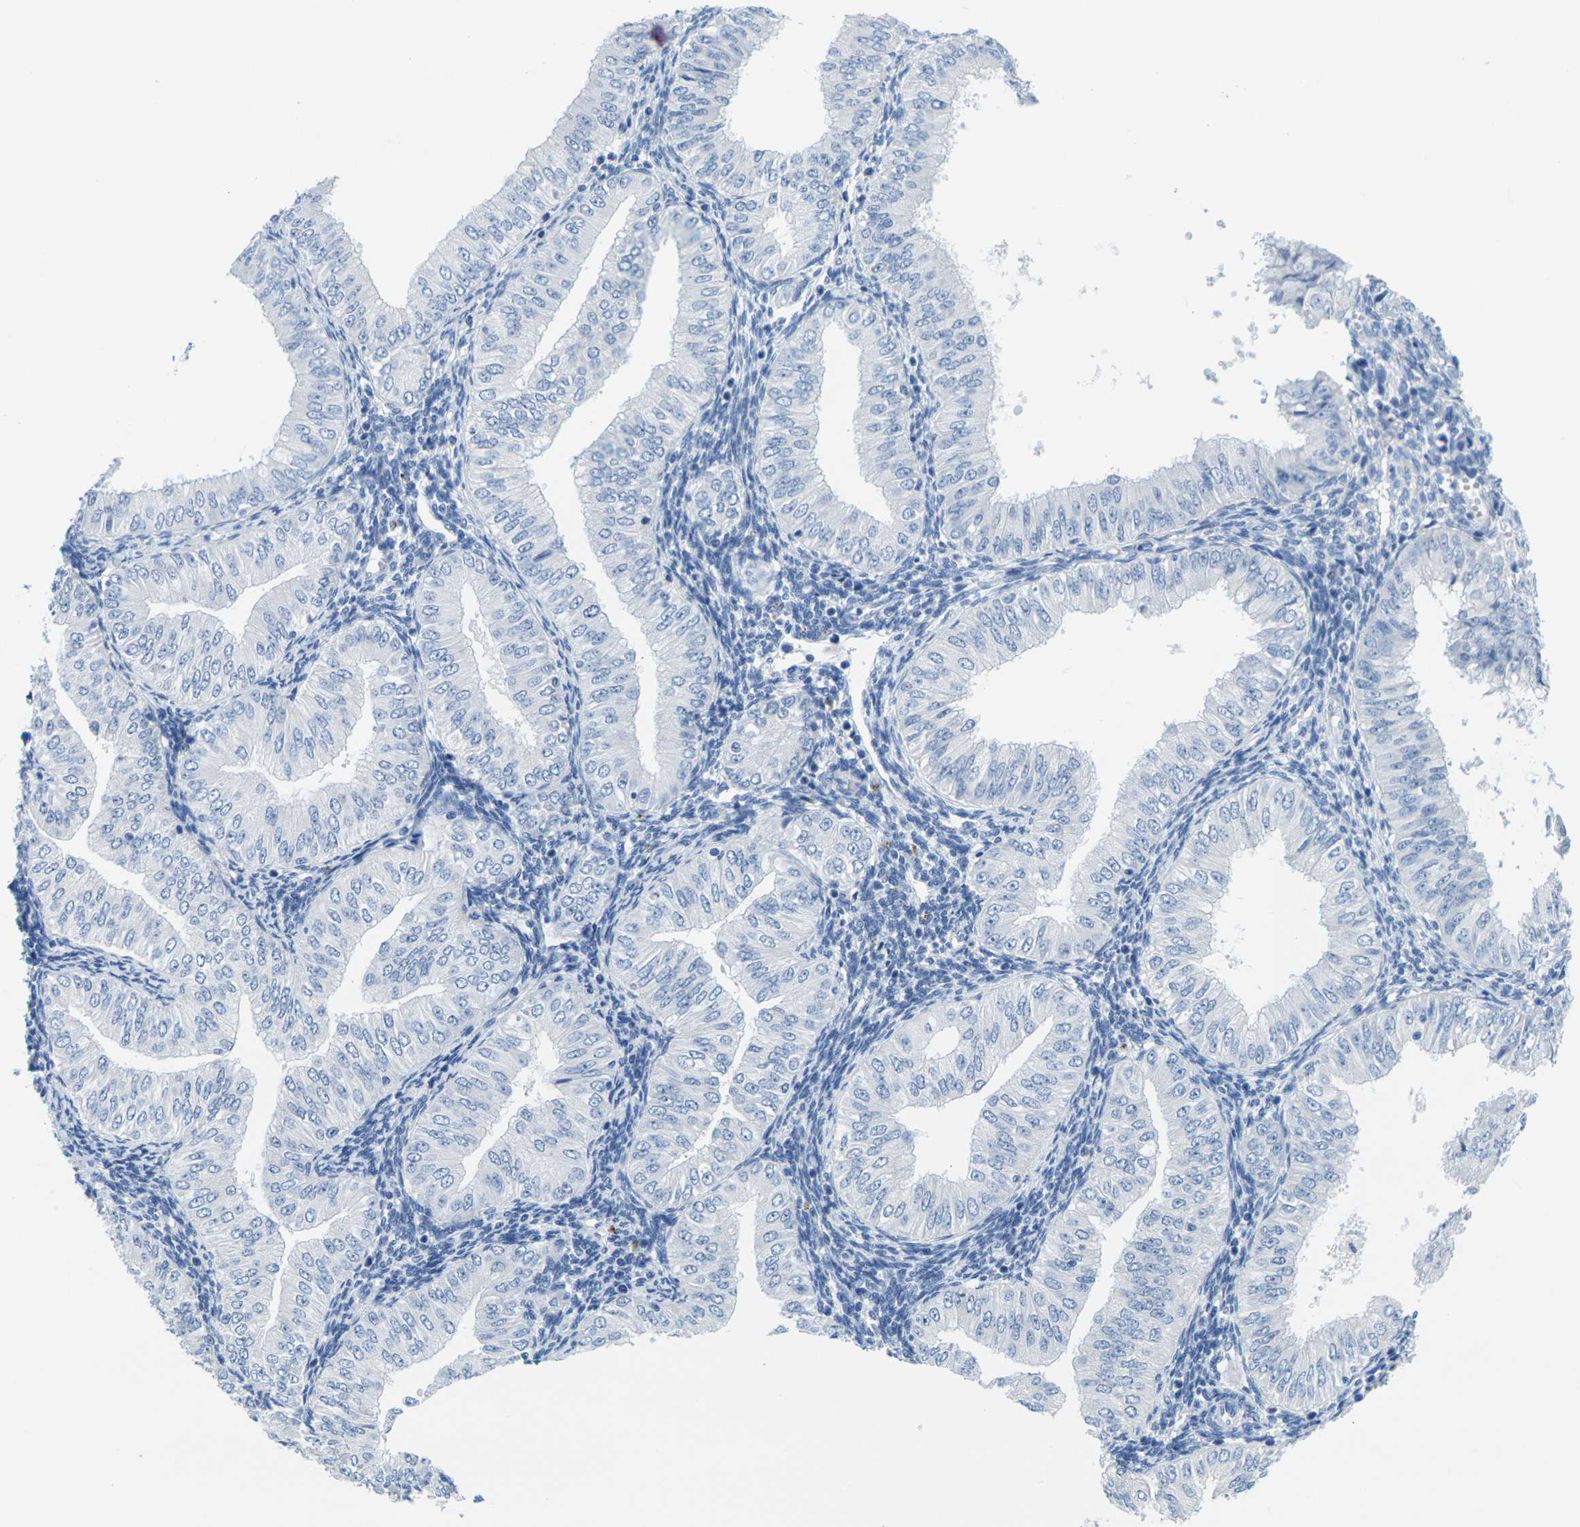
{"staining": {"intensity": "negative", "quantity": "none", "location": "none"}, "tissue": "endometrial cancer", "cell_type": "Tumor cells", "image_type": "cancer", "snomed": [{"axis": "morphology", "description": "Normal tissue, NOS"}, {"axis": "morphology", "description": "Adenocarcinoma, NOS"}, {"axis": "topography", "description": "Endometrium"}], "caption": "The IHC photomicrograph has no significant staining in tumor cells of endometrial adenocarcinoma tissue. Brightfield microscopy of immunohistochemistry stained with DAB (3,3'-diaminobenzidine) (brown) and hematoxylin (blue), captured at high magnification.", "gene": "FAM3D", "patient": {"sex": "female", "age": 53}}